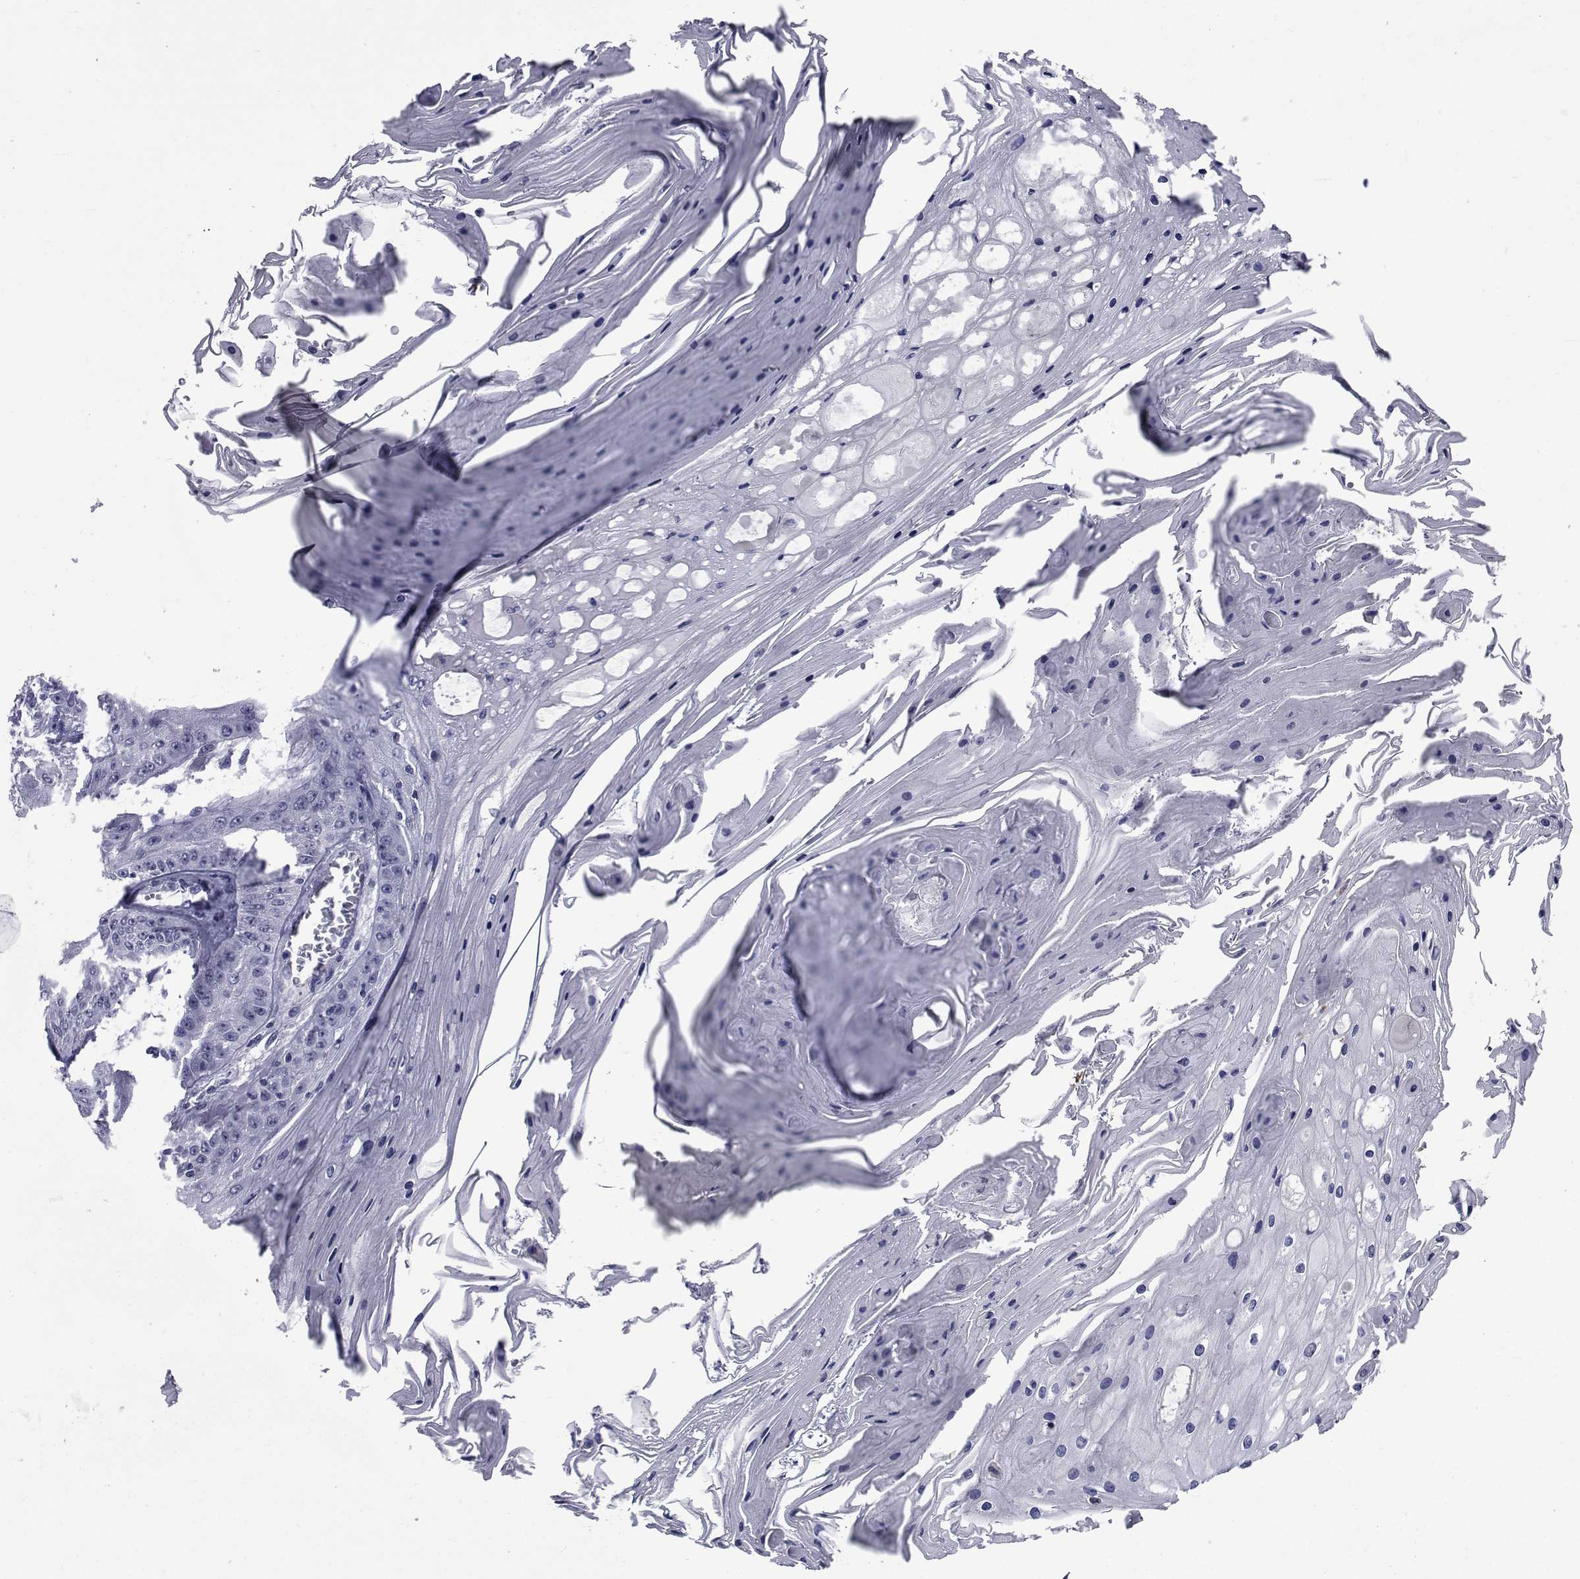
{"staining": {"intensity": "negative", "quantity": "none", "location": "none"}, "tissue": "skin cancer", "cell_type": "Tumor cells", "image_type": "cancer", "snomed": [{"axis": "morphology", "description": "Squamous cell carcinoma, NOS"}, {"axis": "topography", "description": "Skin"}], "caption": "High magnification brightfield microscopy of skin cancer stained with DAB (brown) and counterstained with hematoxylin (blue): tumor cells show no significant staining. (DAB (3,3'-diaminobenzidine) immunohistochemistry (IHC) with hematoxylin counter stain).", "gene": "SEMA5B", "patient": {"sex": "male", "age": 70}}